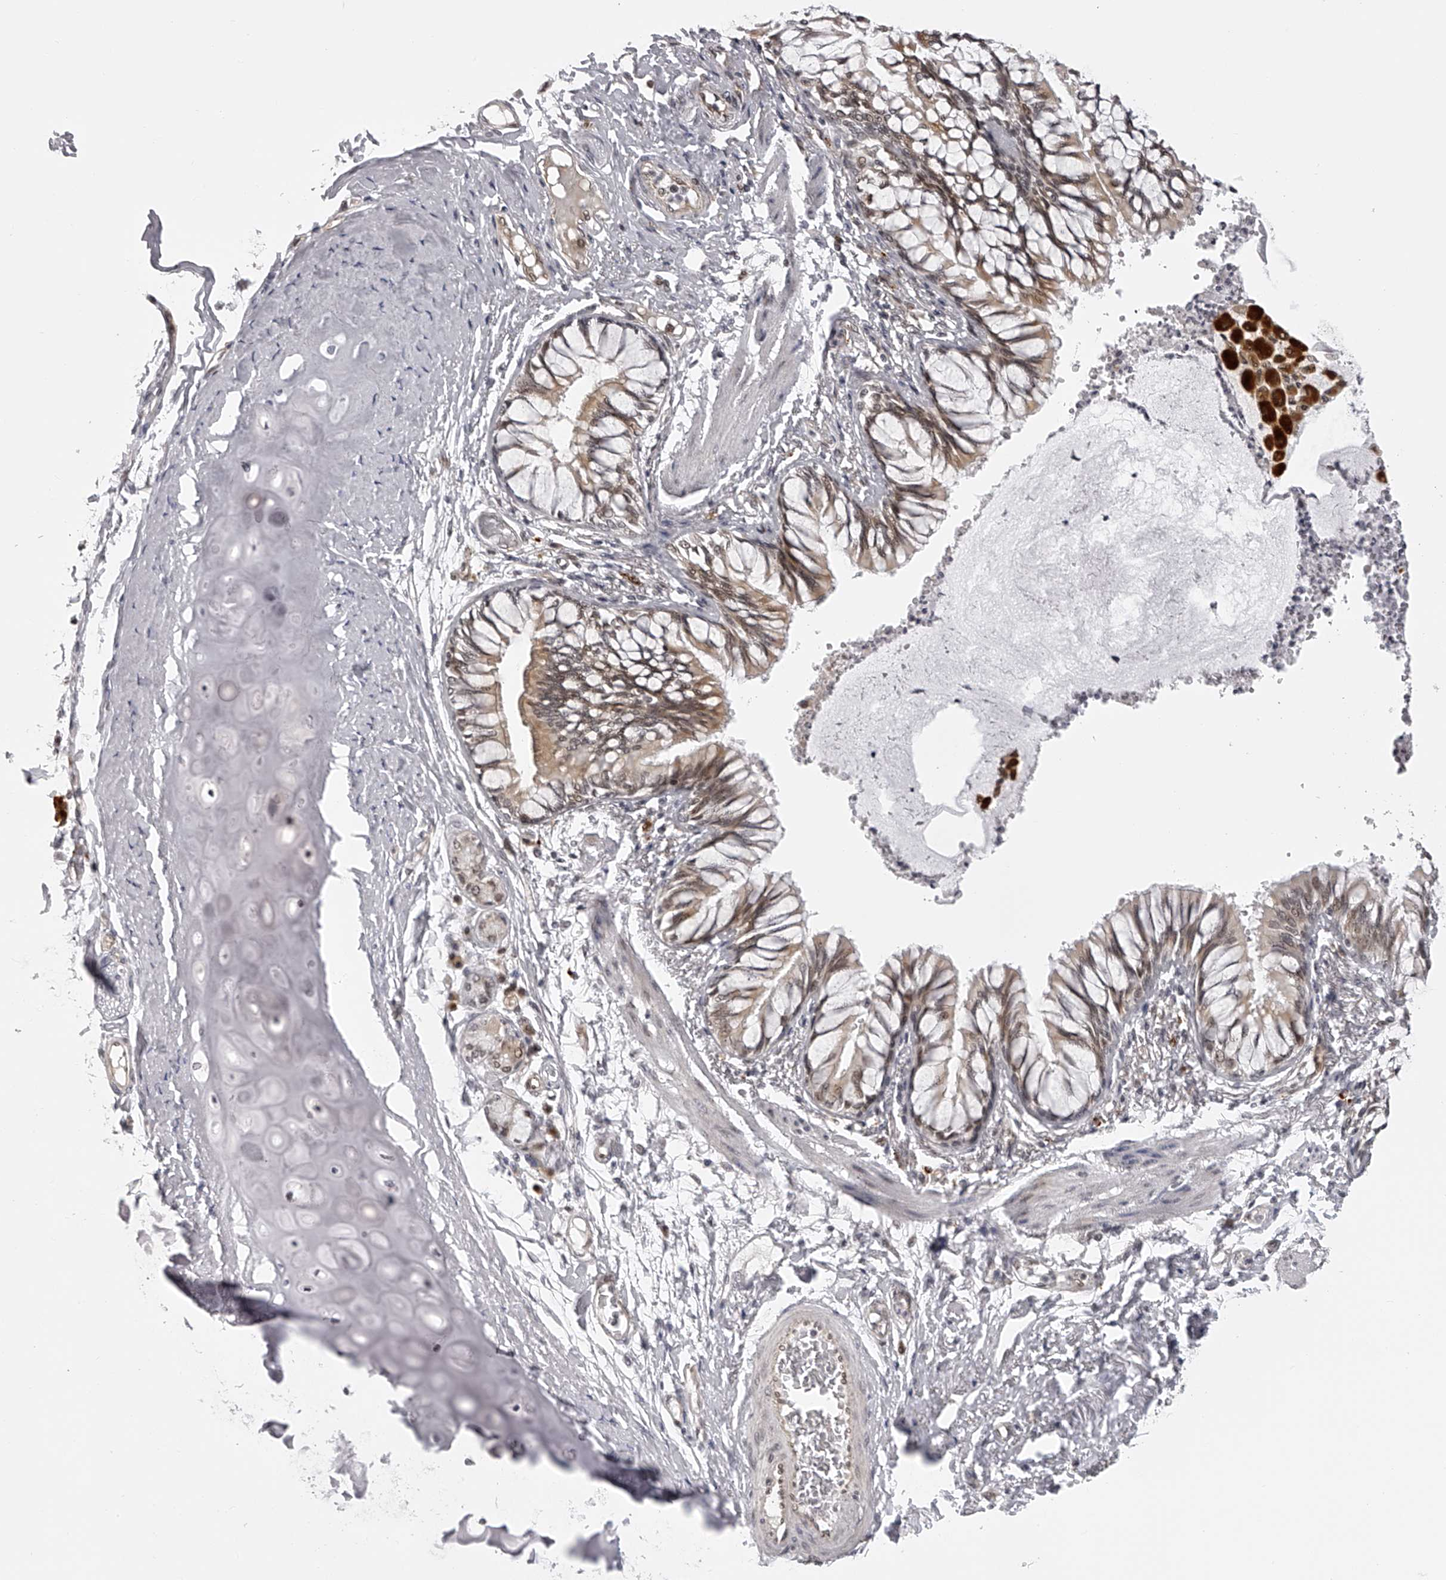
{"staining": {"intensity": "moderate", "quantity": "25%-75%", "location": "cytoplasmic/membranous,nuclear"}, "tissue": "bronchus", "cell_type": "Respiratory epithelial cells", "image_type": "normal", "snomed": [{"axis": "morphology", "description": "Normal tissue, NOS"}, {"axis": "topography", "description": "Cartilage tissue"}, {"axis": "topography", "description": "Bronchus"}, {"axis": "topography", "description": "Lung"}], "caption": "The photomicrograph reveals staining of benign bronchus, revealing moderate cytoplasmic/membranous,nuclear protein expression (brown color) within respiratory epithelial cells.", "gene": "ODF2L", "patient": {"sex": "female", "age": 49}}